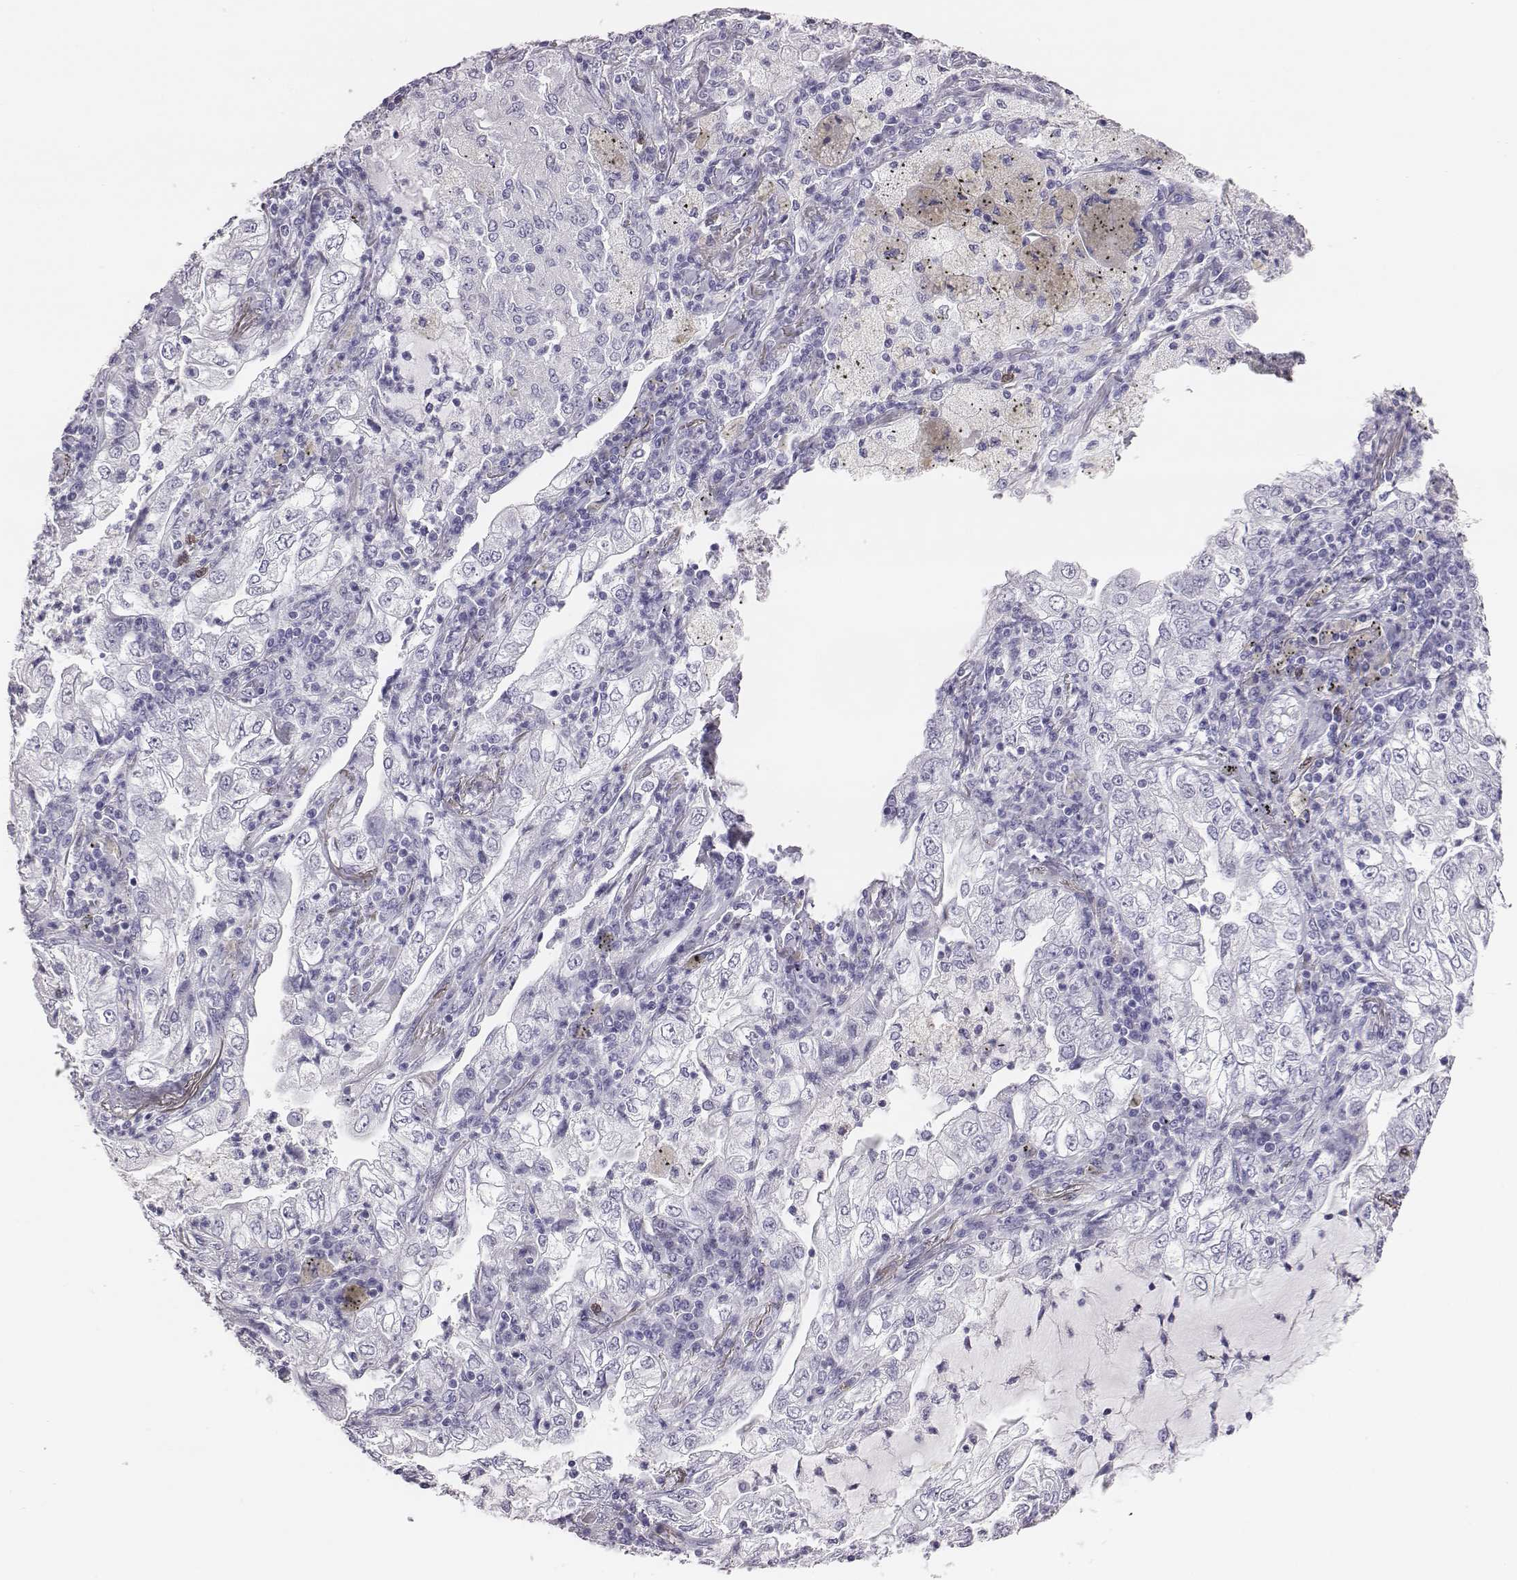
{"staining": {"intensity": "negative", "quantity": "none", "location": "none"}, "tissue": "lung cancer", "cell_type": "Tumor cells", "image_type": "cancer", "snomed": [{"axis": "morphology", "description": "Adenocarcinoma, NOS"}, {"axis": "topography", "description": "Lung"}], "caption": "A histopathology image of human lung adenocarcinoma is negative for staining in tumor cells. (Stains: DAB (3,3'-diaminobenzidine) immunohistochemistry with hematoxylin counter stain, Microscopy: brightfield microscopy at high magnification).", "gene": "ACOD1", "patient": {"sex": "female", "age": 73}}